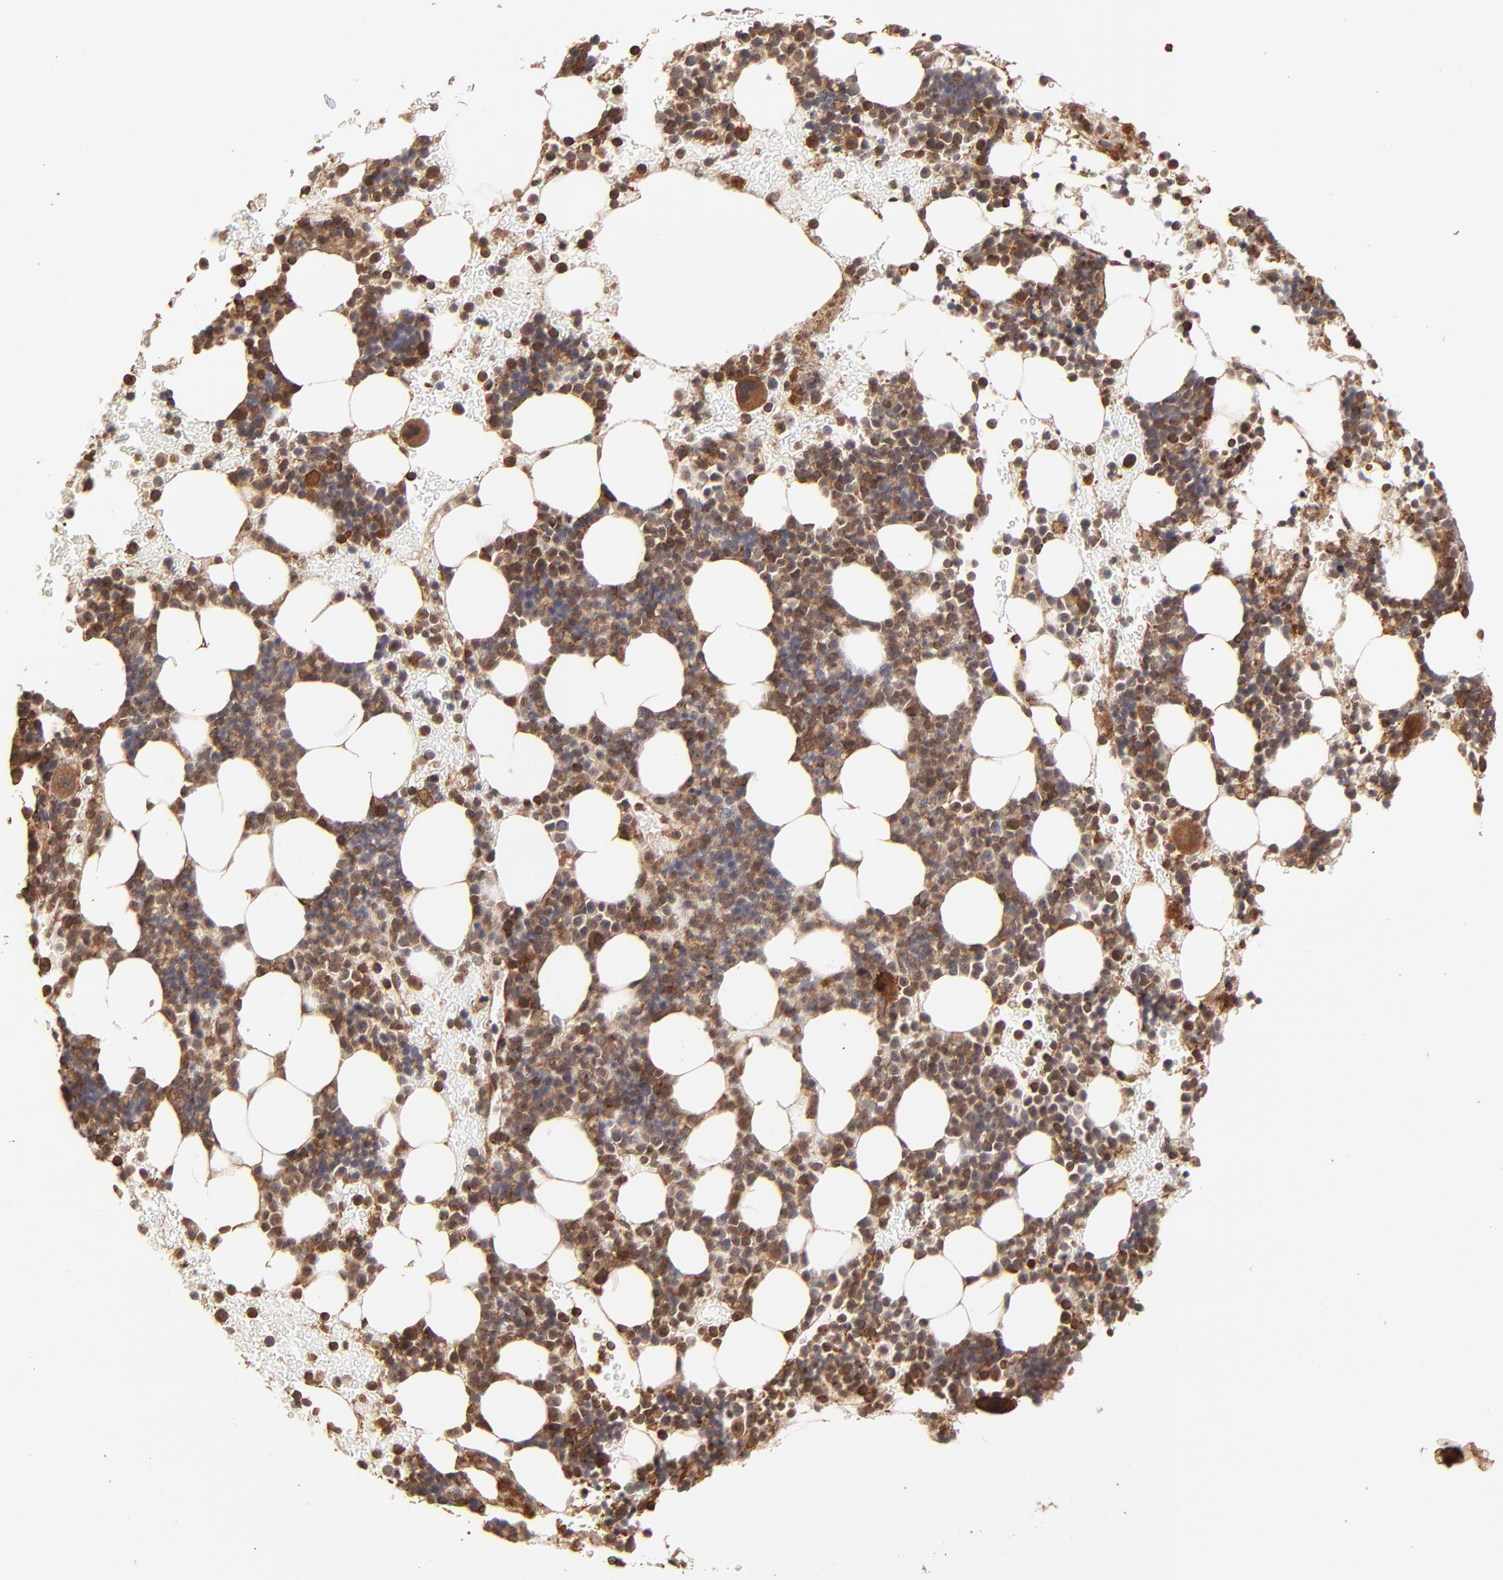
{"staining": {"intensity": "moderate", "quantity": ">75%", "location": "cytoplasmic/membranous"}, "tissue": "bone marrow", "cell_type": "Hematopoietic cells", "image_type": "normal", "snomed": [{"axis": "morphology", "description": "Normal tissue, NOS"}, {"axis": "topography", "description": "Bone marrow"}], "caption": "Brown immunohistochemical staining in unremarkable bone marrow exhibits moderate cytoplasmic/membranous staining in approximately >75% of hematopoietic cells.", "gene": "STON2", "patient": {"sex": "male", "age": 17}}